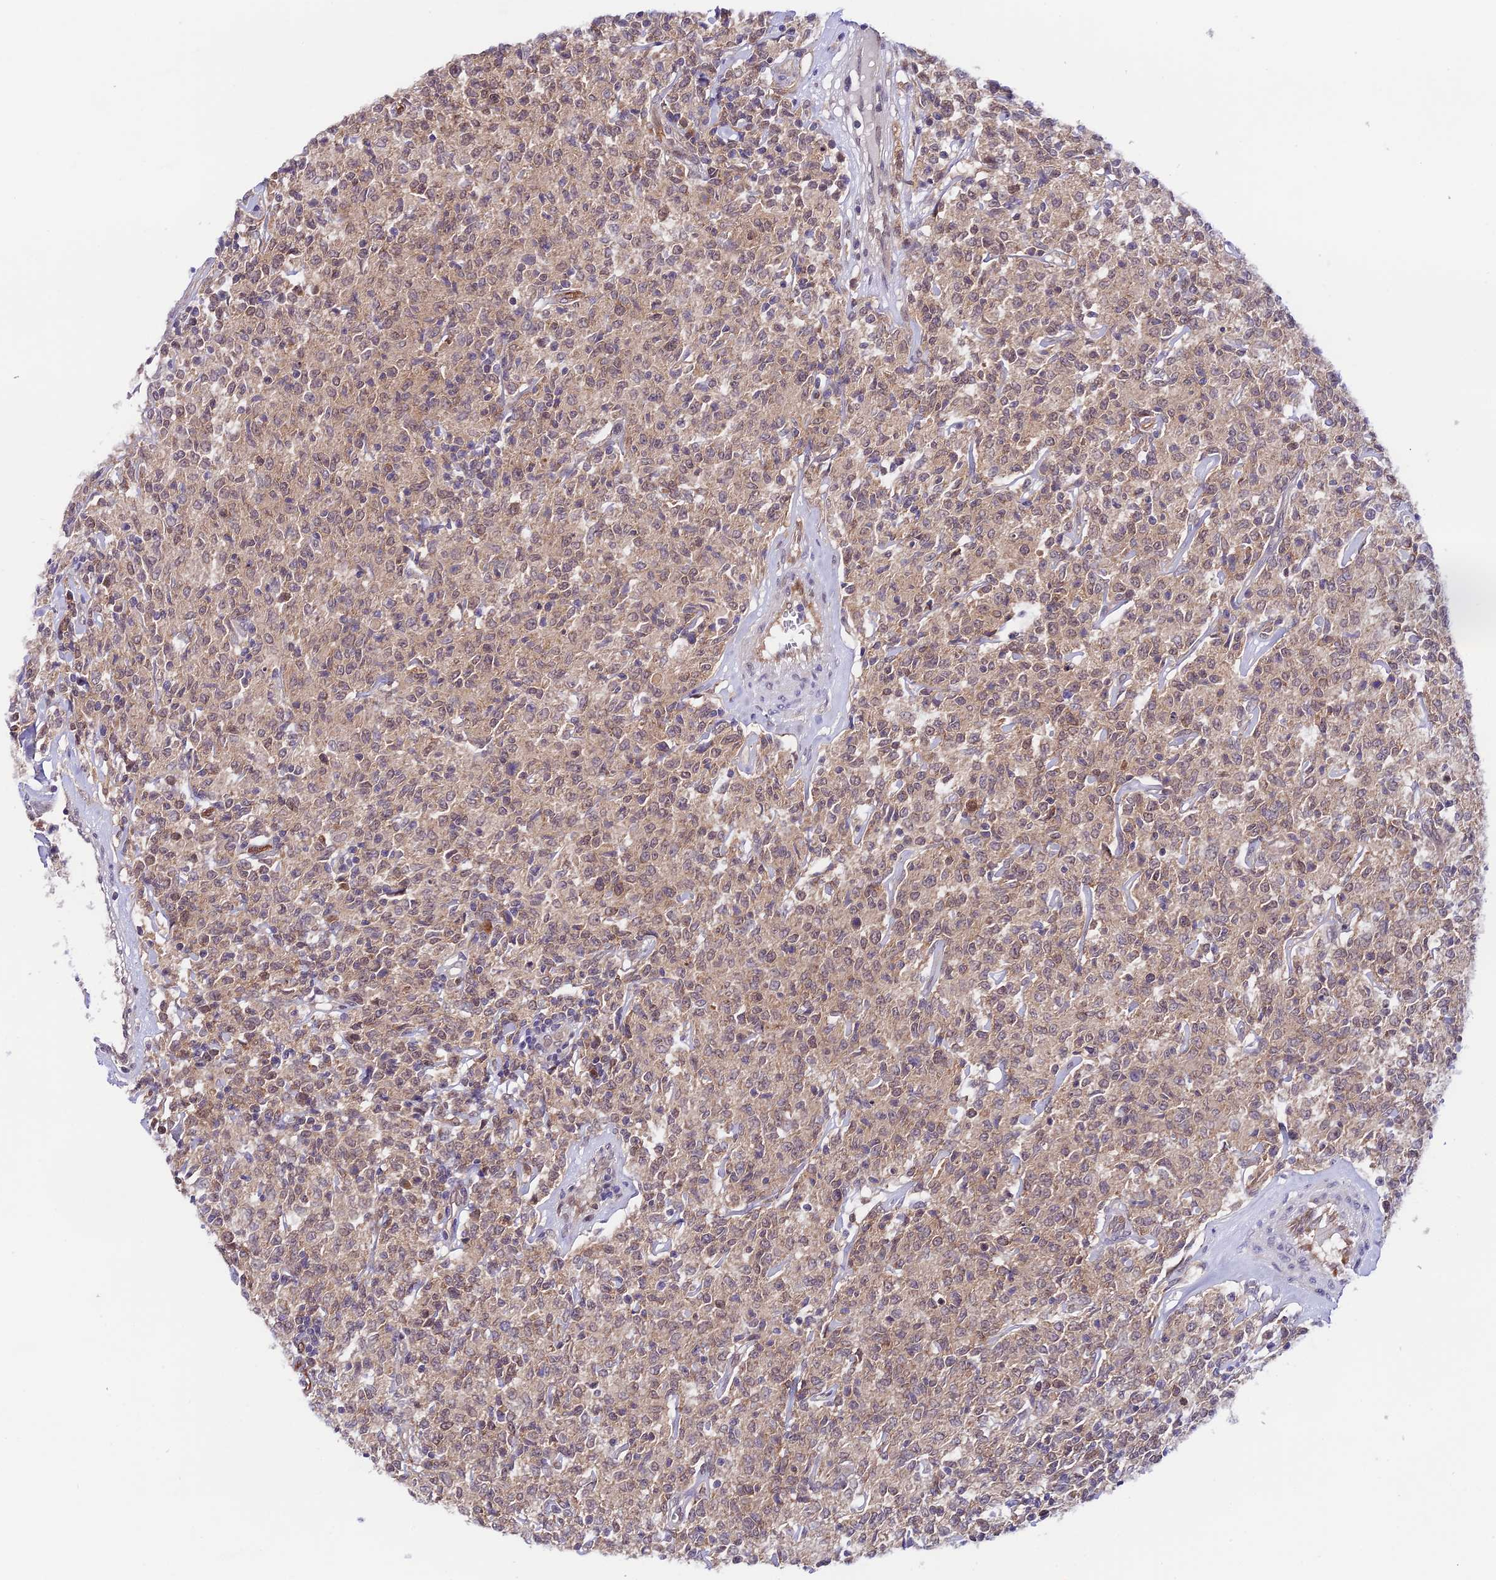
{"staining": {"intensity": "weak", "quantity": "25%-75%", "location": "cytoplasmic/membranous"}, "tissue": "lymphoma", "cell_type": "Tumor cells", "image_type": "cancer", "snomed": [{"axis": "morphology", "description": "Malignant lymphoma, non-Hodgkin's type, Low grade"}, {"axis": "topography", "description": "Small intestine"}], "caption": "Tumor cells demonstrate low levels of weak cytoplasmic/membranous positivity in about 25%-75% of cells in human malignant lymphoma, non-Hodgkin's type (low-grade). Ihc stains the protein in brown and the nuclei are stained blue.", "gene": "TRIM40", "patient": {"sex": "female", "age": 59}}